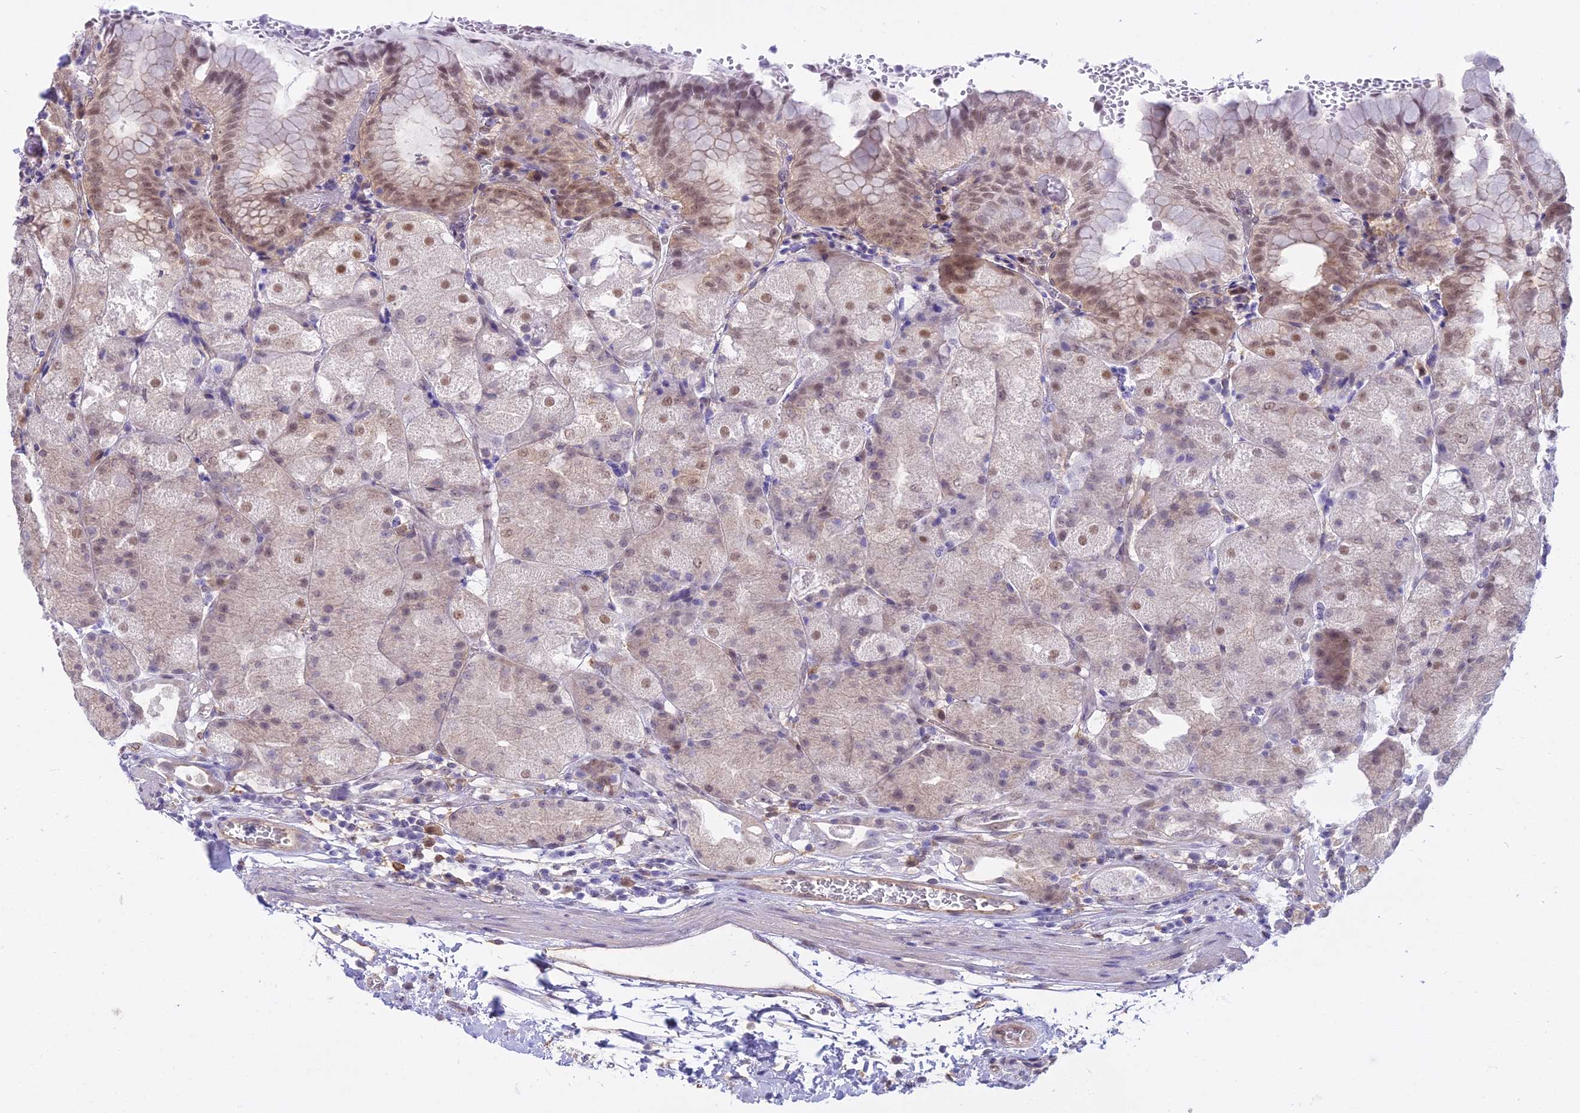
{"staining": {"intensity": "moderate", "quantity": "<25%", "location": "cytoplasmic/membranous,nuclear"}, "tissue": "stomach", "cell_type": "Glandular cells", "image_type": "normal", "snomed": [{"axis": "morphology", "description": "Normal tissue, NOS"}, {"axis": "topography", "description": "Stomach, upper"}, {"axis": "topography", "description": "Stomach, lower"}], "caption": "Protein expression by IHC demonstrates moderate cytoplasmic/membranous,nuclear positivity in approximately <25% of glandular cells in unremarkable stomach. The staining is performed using DAB (3,3'-diaminobenzidine) brown chromogen to label protein expression. The nuclei are counter-stained blue using hematoxylin.", "gene": "BLNK", "patient": {"sex": "male", "age": 62}}